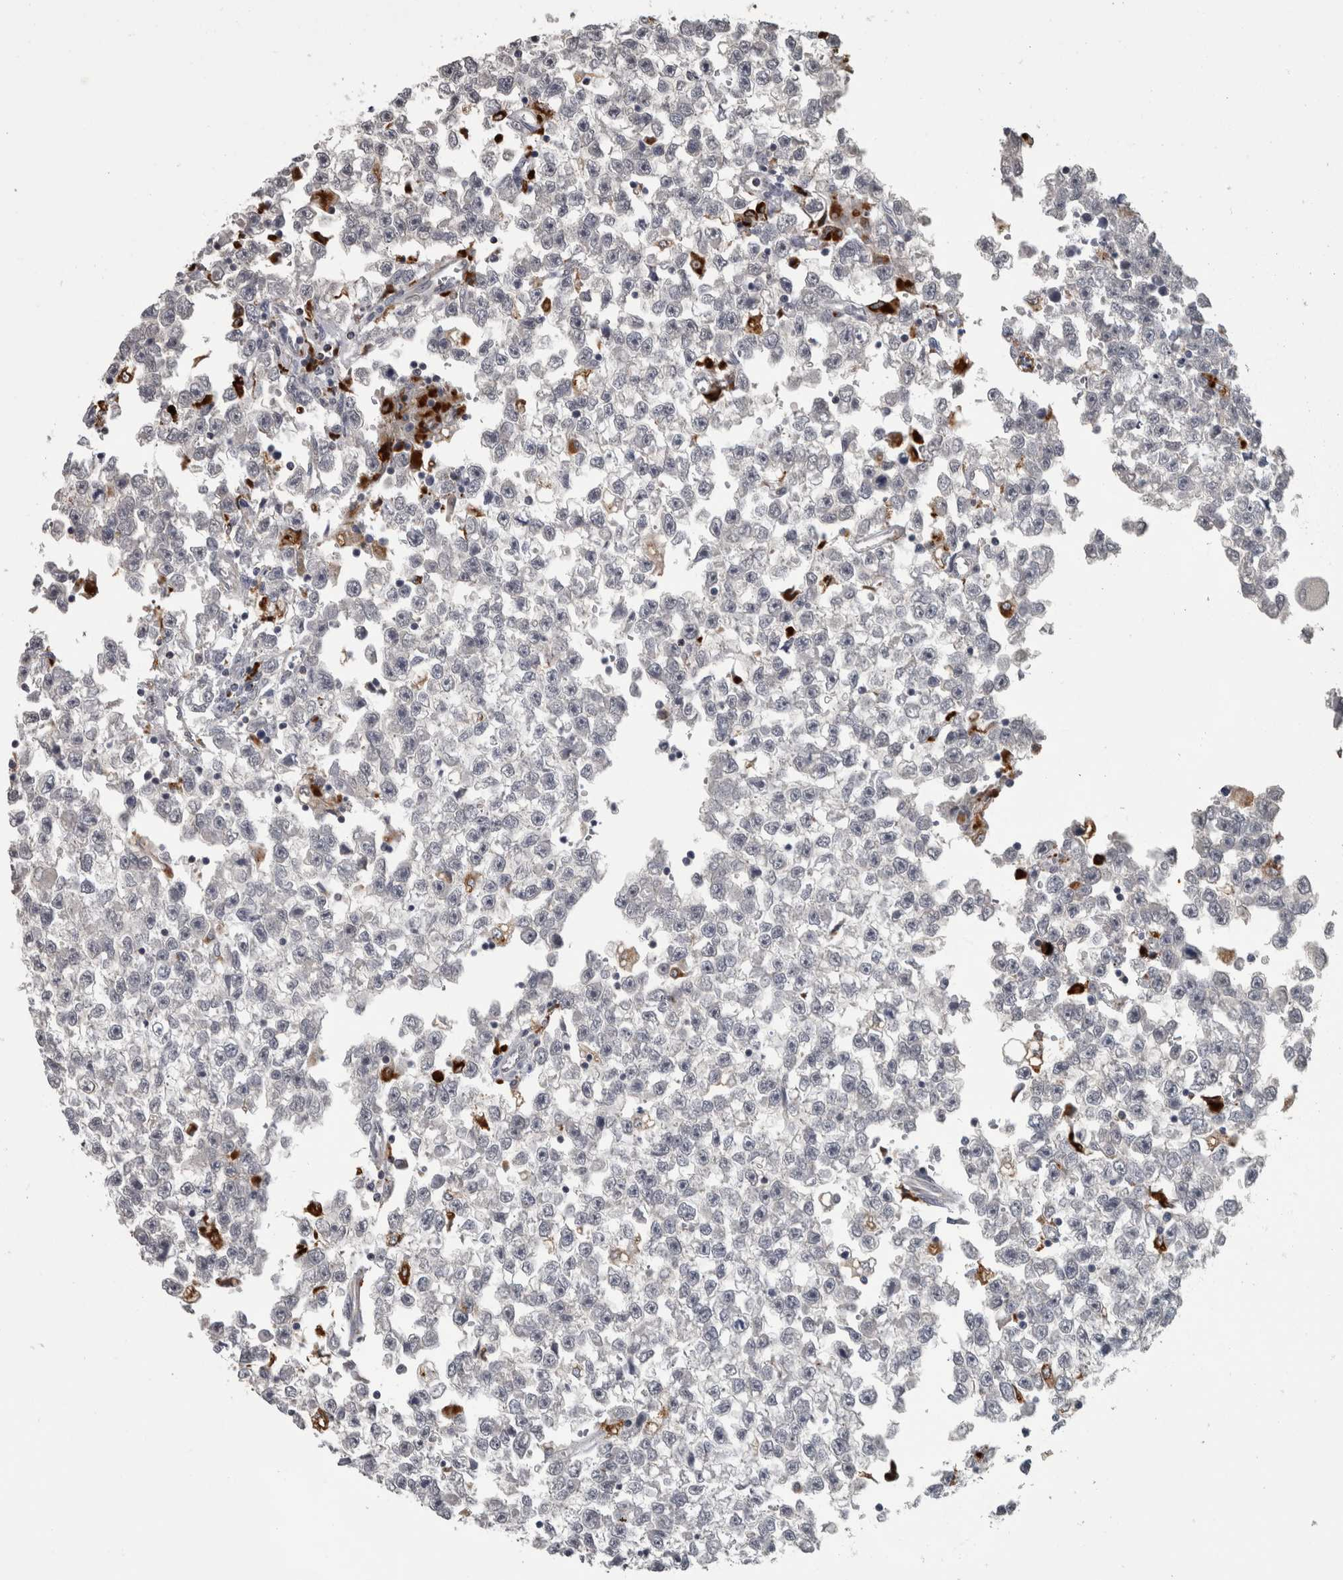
{"staining": {"intensity": "negative", "quantity": "none", "location": "none"}, "tissue": "testis cancer", "cell_type": "Tumor cells", "image_type": "cancer", "snomed": [{"axis": "morphology", "description": "Seminoma, NOS"}, {"axis": "morphology", "description": "Carcinoma, Embryonal, NOS"}, {"axis": "topography", "description": "Testis"}], "caption": "The histopathology image shows no staining of tumor cells in testis cancer.", "gene": "NAAA", "patient": {"sex": "male", "age": 51}}